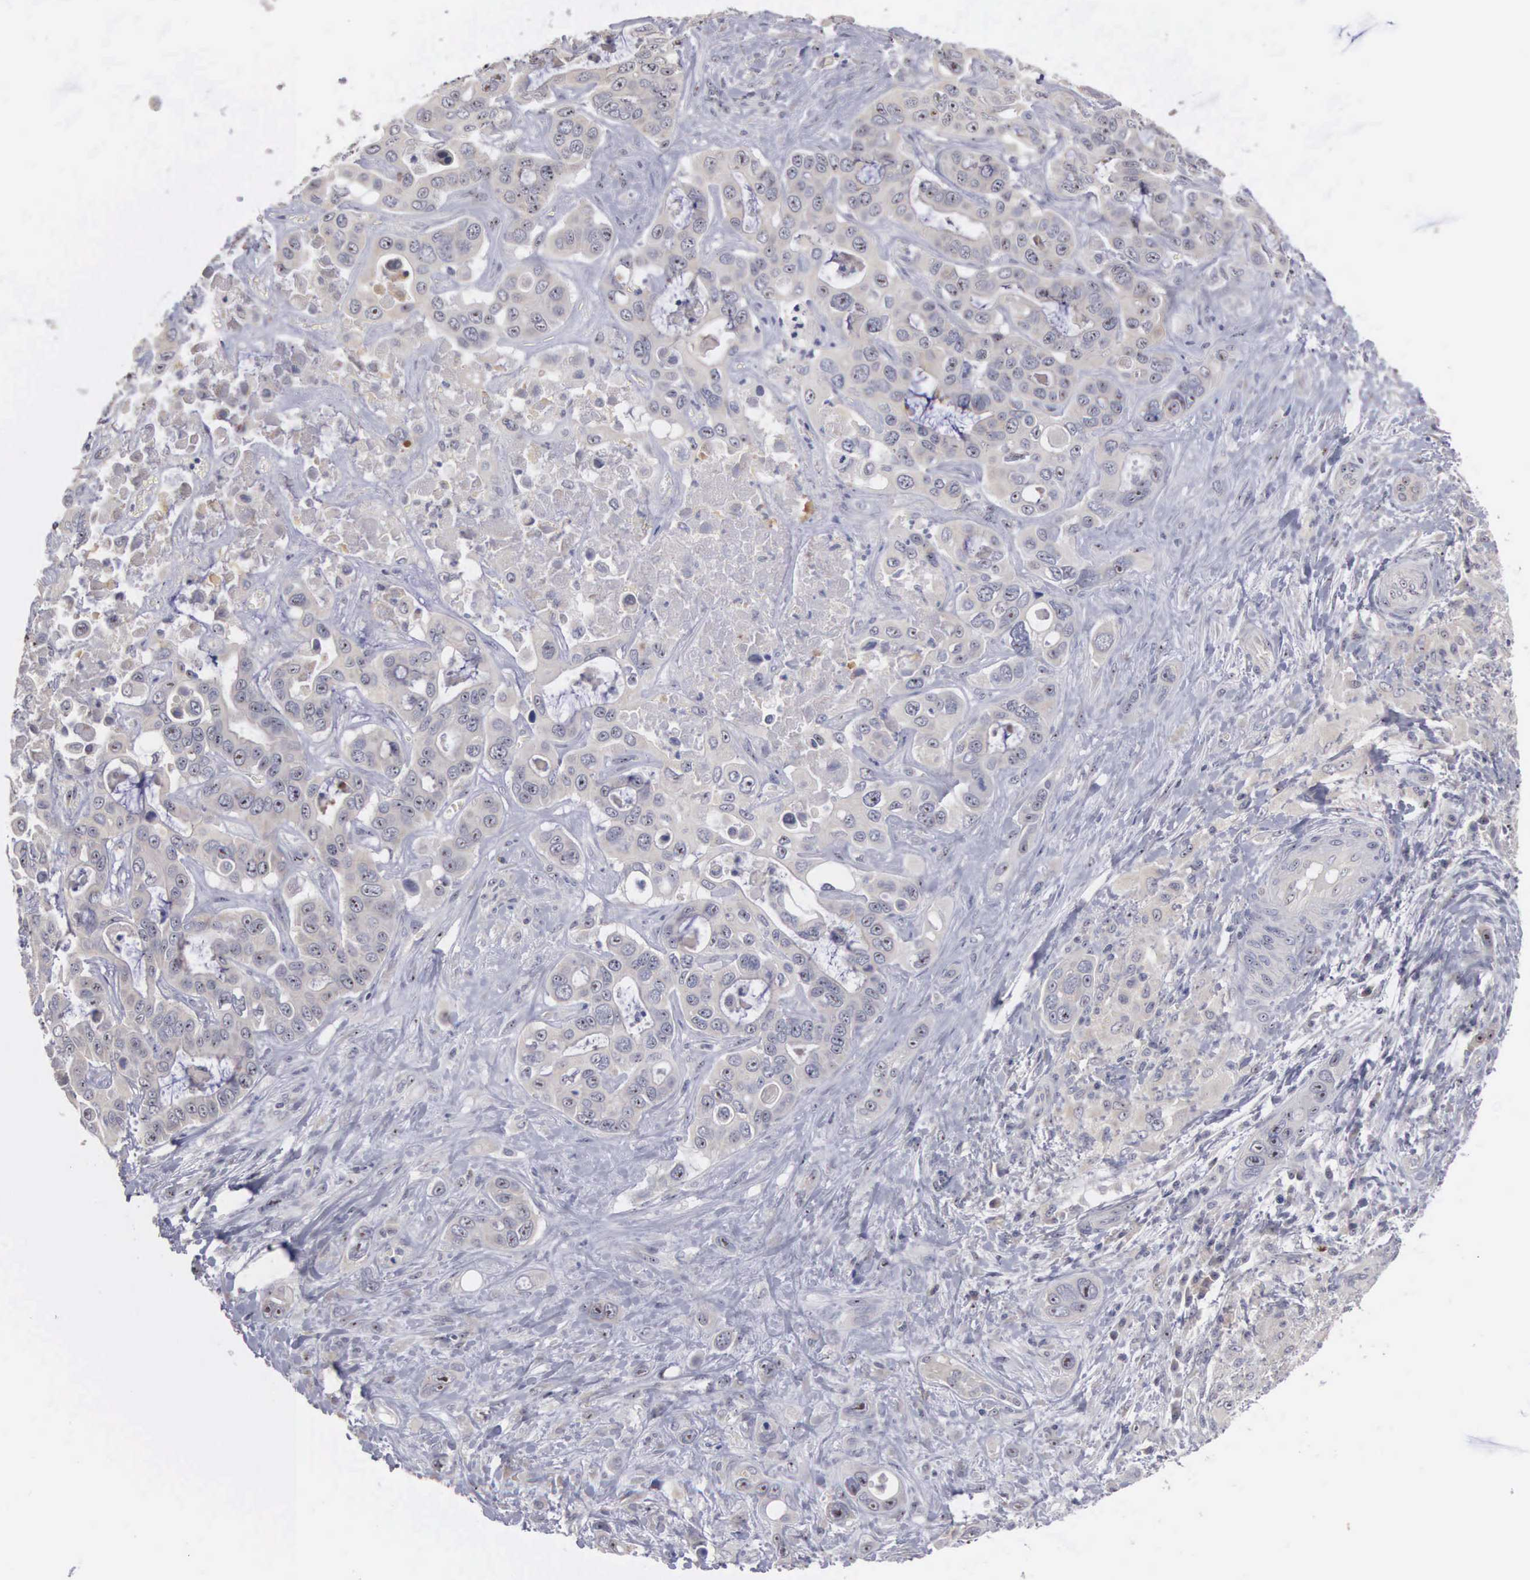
{"staining": {"intensity": "weak", "quantity": "25%-75%", "location": "cytoplasmic/membranous,nuclear"}, "tissue": "liver cancer", "cell_type": "Tumor cells", "image_type": "cancer", "snomed": [{"axis": "morphology", "description": "Cholangiocarcinoma"}, {"axis": "topography", "description": "Liver"}], "caption": "Immunohistochemical staining of human liver cholangiocarcinoma shows low levels of weak cytoplasmic/membranous and nuclear staining in about 25%-75% of tumor cells. The protein of interest is stained brown, and the nuclei are stained in blue (DAB IHC with brightfield microscopy, high magnification).", "gene": "AMN", "patient": {"sex": "female", "age": 79}}